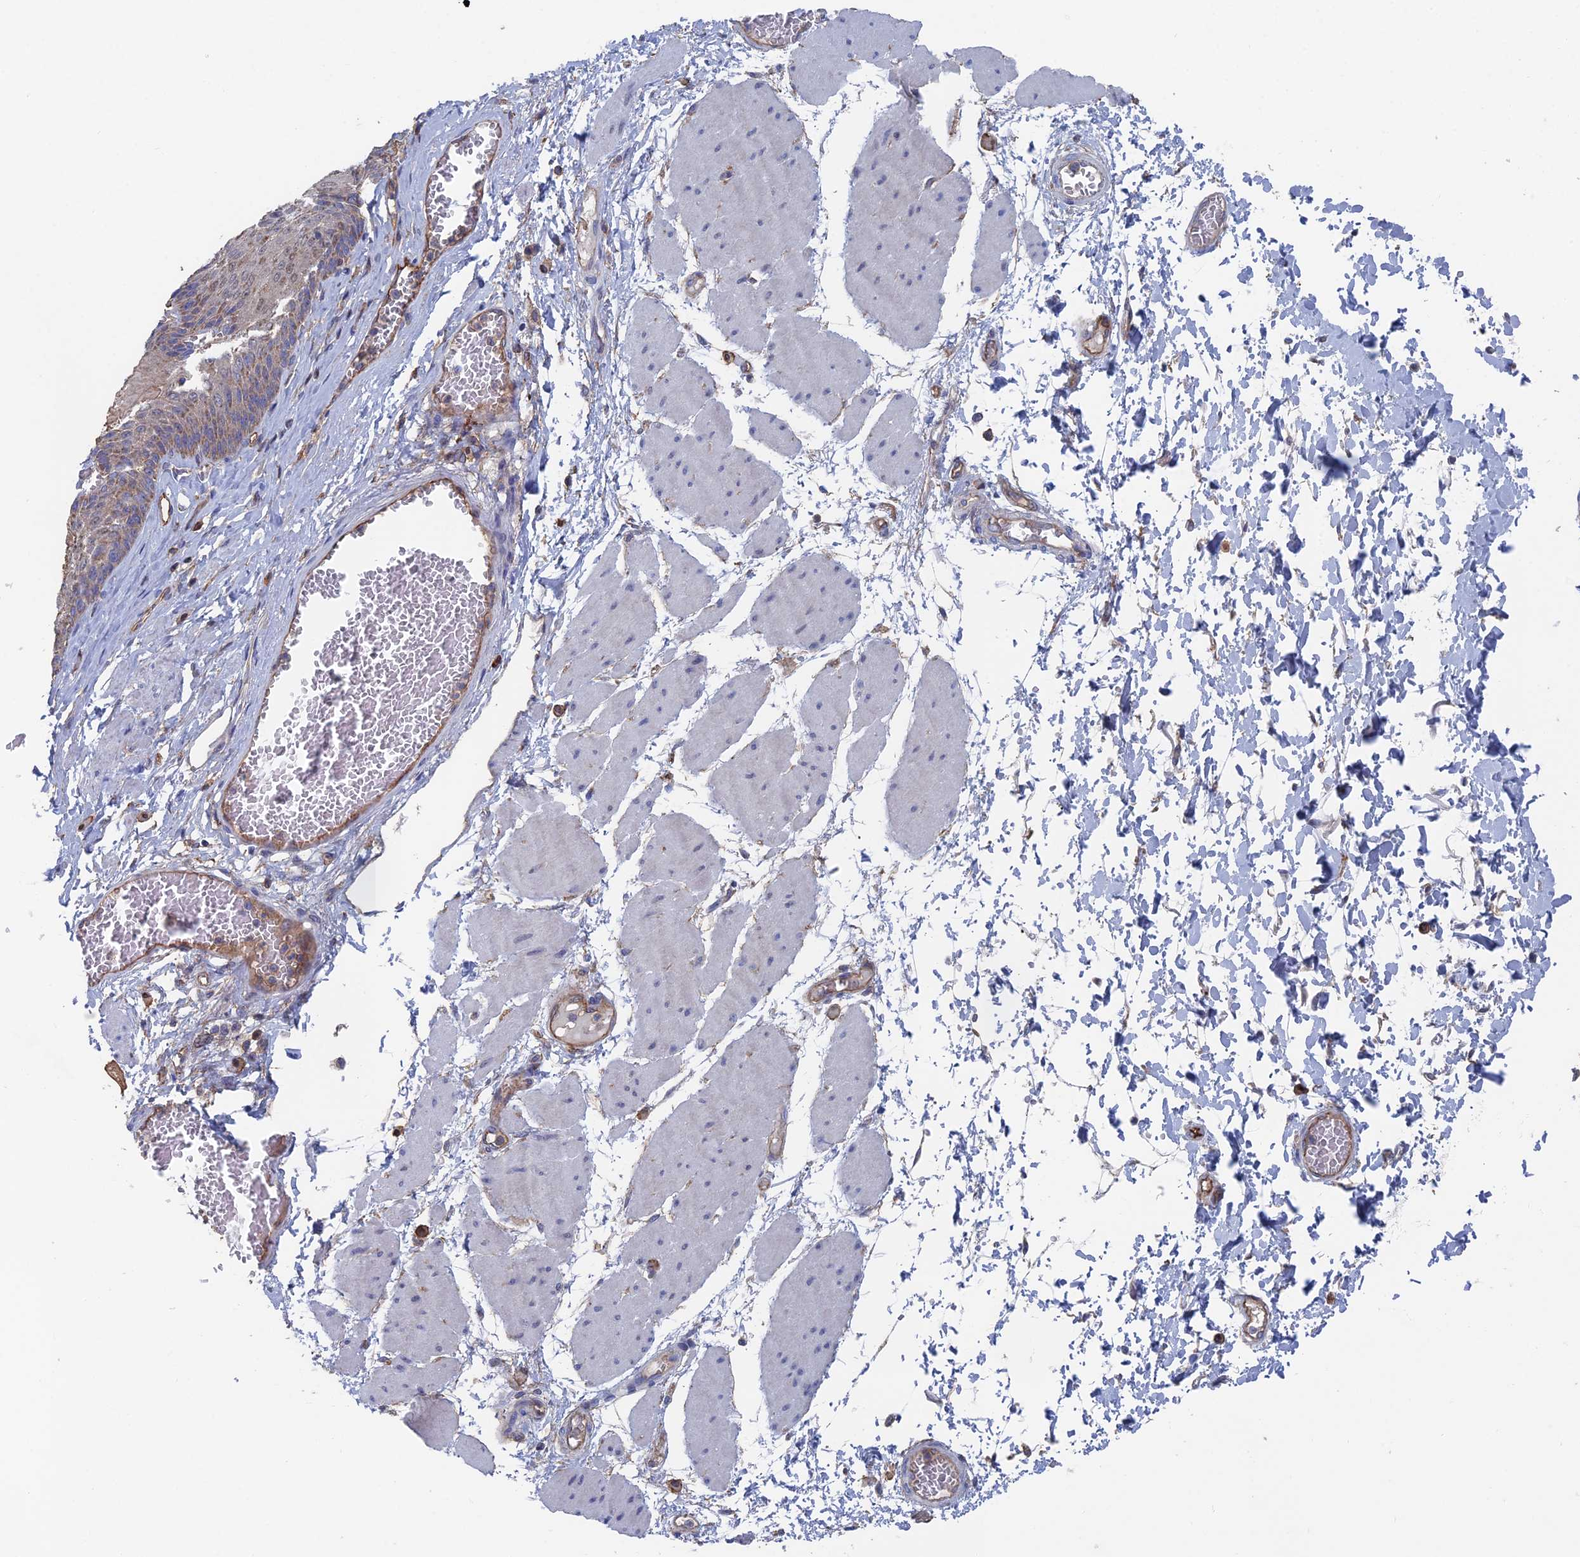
{"staining": {"intensity": "moderate", "quantity": "<25%", "location": "cytoplasmic/membranous"}, "tissue": "esophagus", "cell_type": "Squamous epithelial cells", "image_type": "normal", "snomed": [{"axis": "morphology", "description": "Normal tissue, NOS"}, {"axis": "topography", "description": "Esophagus"}], "caption": "Unremarkable esophagus displays moderate cytoplasmic/membranous staining in approximately <25% of squamous epithelial cells, visualized by immunohistochemistry.", "gene": "SNX11", "patient": {"sex": "male", "age": 60}}